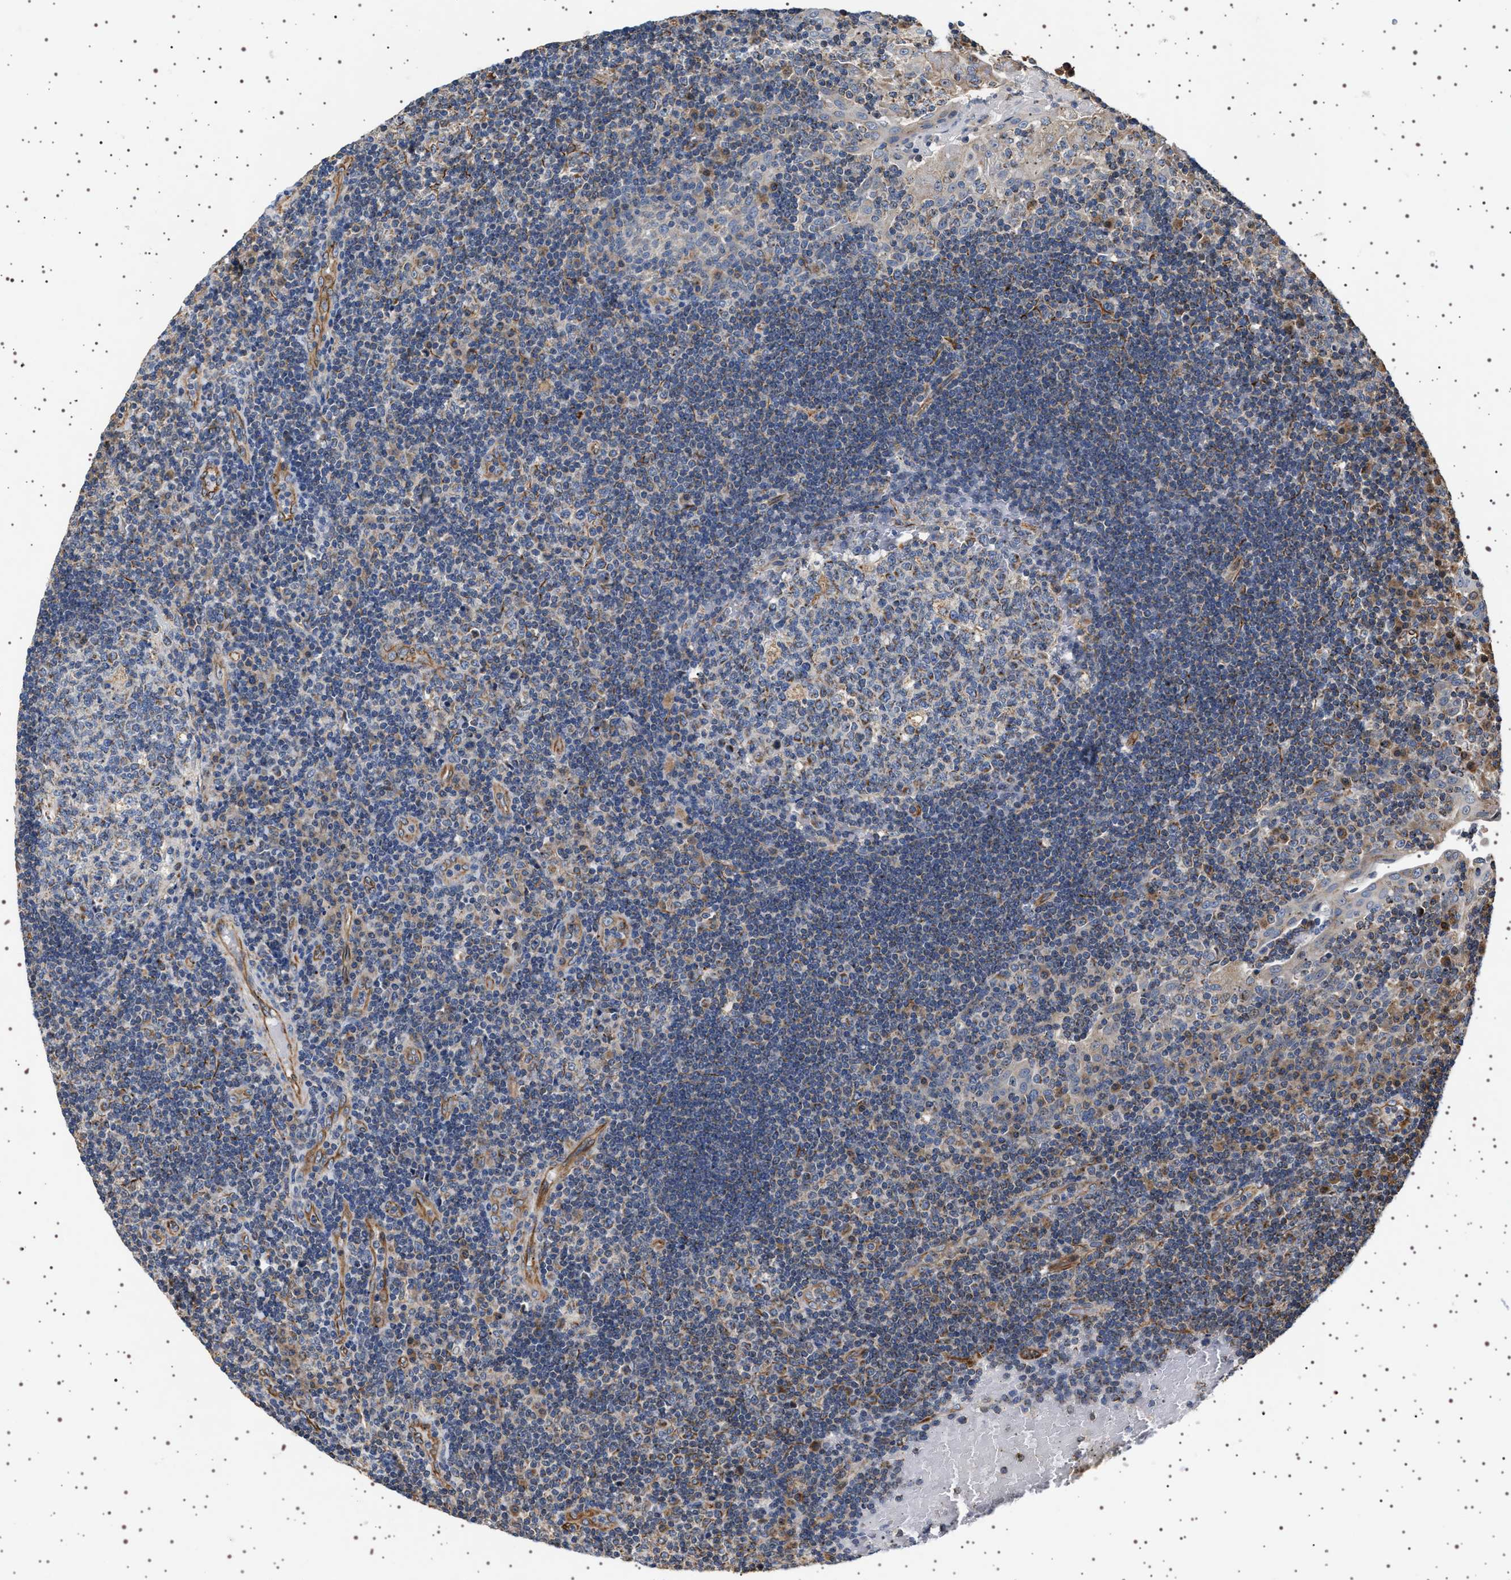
{"staining": {"intensity": "moderate", "quantity": "<25%", "location": "cytoplasmic/membranous"}, "tissue": "tonsil", "cell_type": "Germinal center cells", "image_type": "normal", "snomed": [{"axis": "morphology", "description": "Normal tissue, NOS"}, {"axis": "topography", "description": "Tonsil"}], "caption": "Tonsil stained with immunohistochemistry shows moderate cytoplasmic/membranous positivity in approximately <25% of germinal center cells. (Stains: DAB in brown, nuclei in blue, Microscopy: brightfield microscopy at high magnification).", "gene": "TRUB2", "patient": {"sex": "female", "age": 40}}